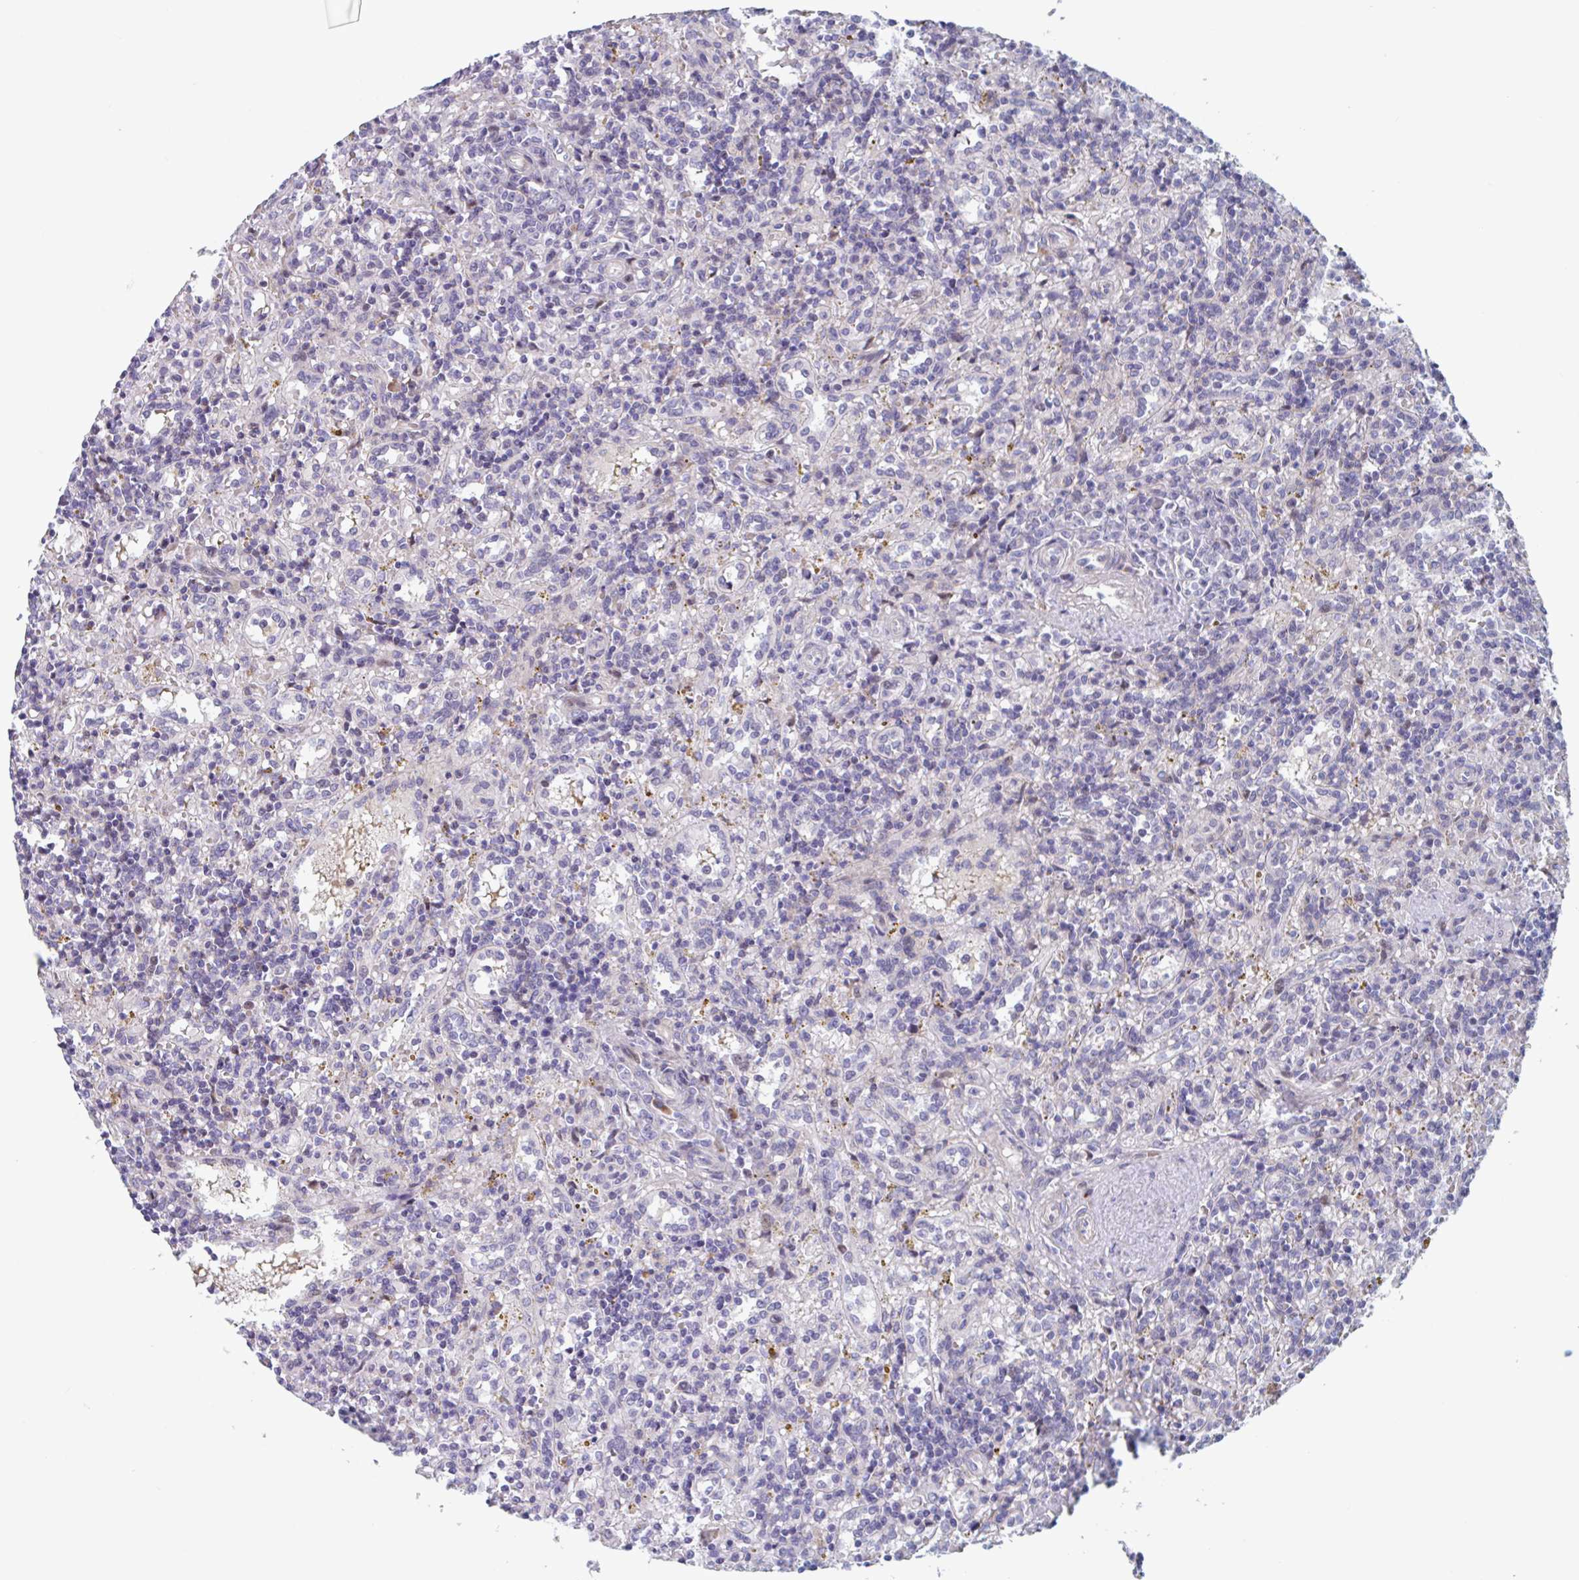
{"staining": {"intensity": "negative", "quantity": "none", "location": "none"}, "tissue": "lymphoma", "cell_type": "Tumor cells", "image_type": "cancer", "snomed": [{"axis": "morphology", "description": "Malignant lymphoma, non-Hodgkin's type, Low grade"}, {"axis": "topography", "description": "Spleen"}], "caption": "A micrograph of human lymphoma is negative for staining in tumor cells.", "gene": "DUXA", "patient": {"sex": "male", "age": 67}}